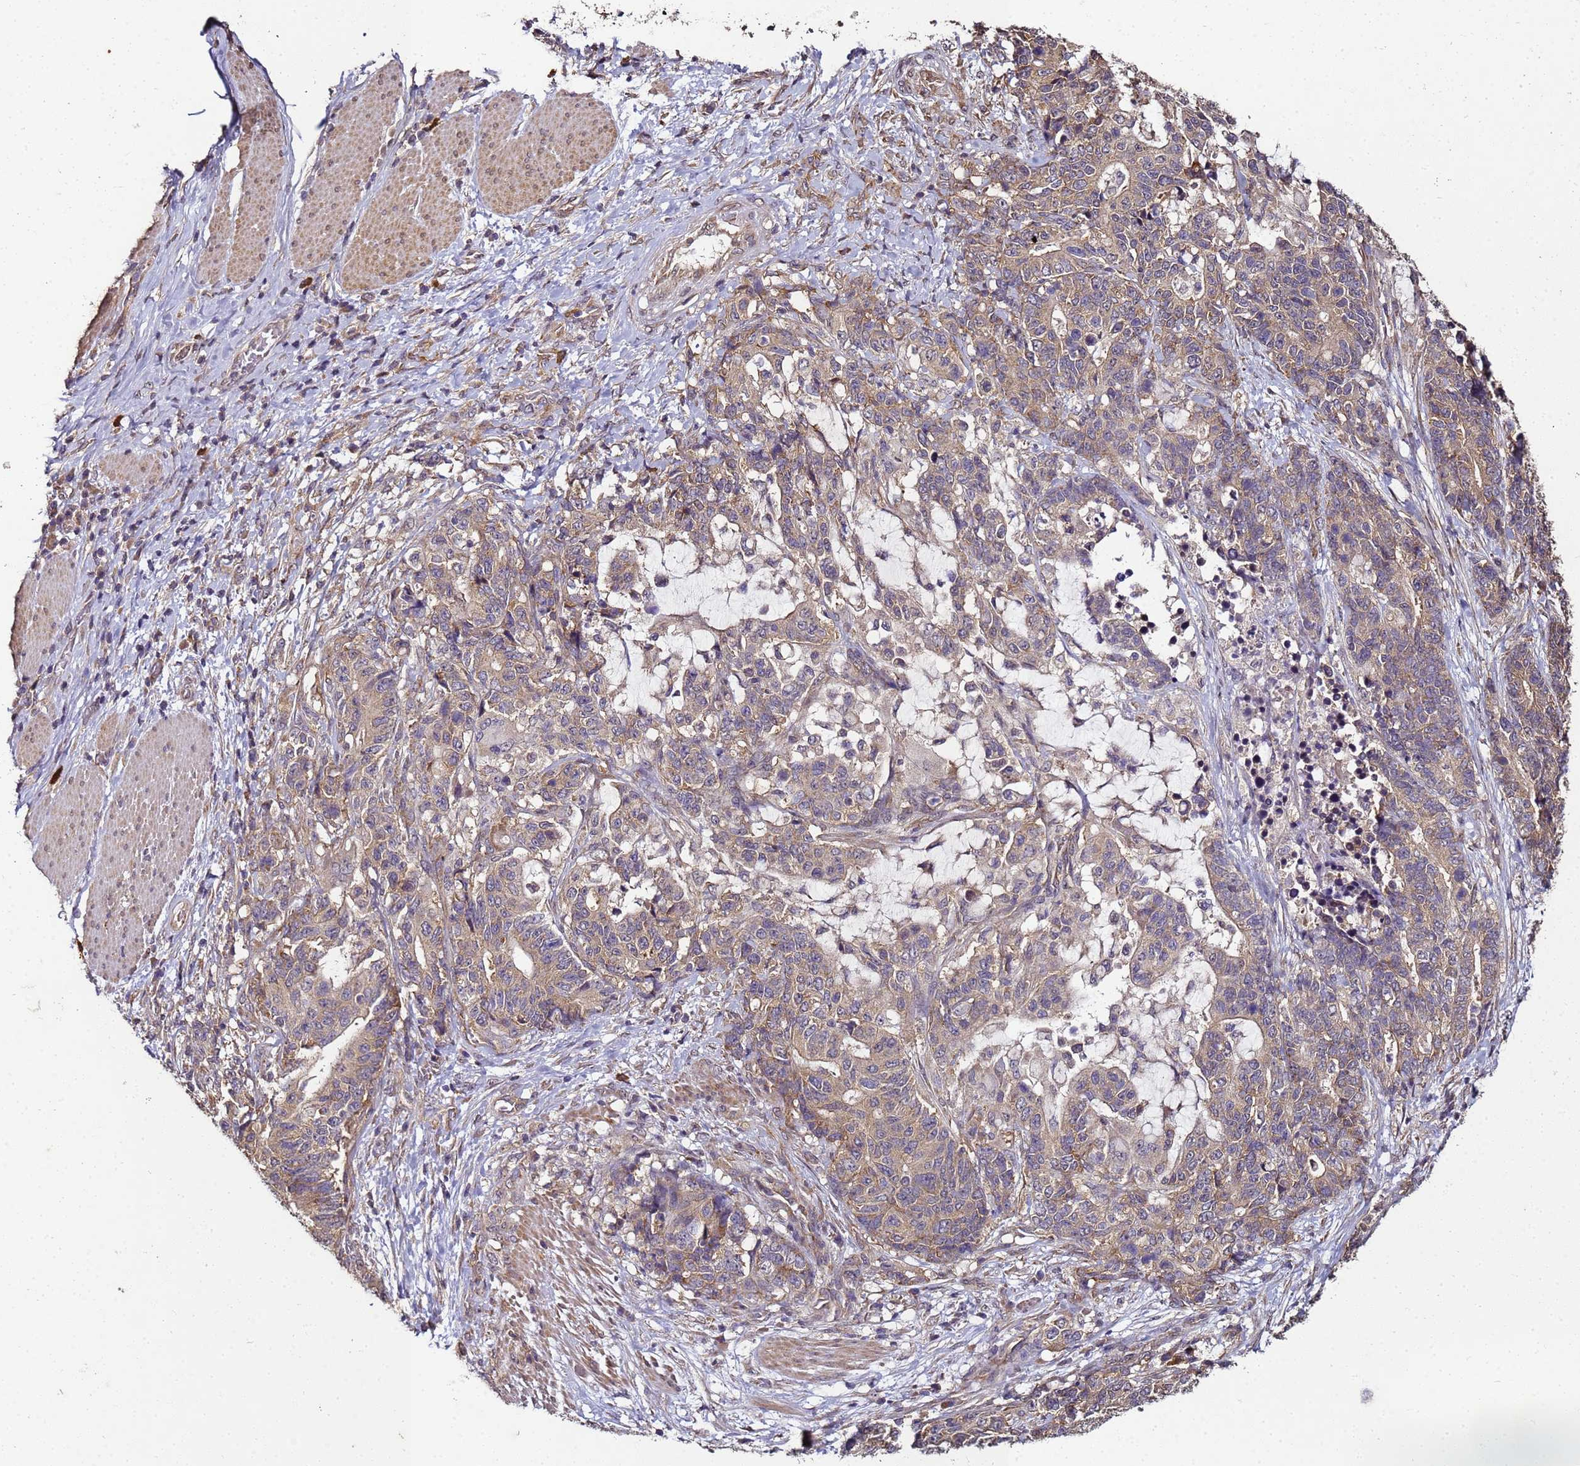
{"staining": {"intensity": "moderate", "quantity": ">75%", "location": "cytoplasmic/membranous"}, "tissue": "stomach cancer", "cell_type": "Tumor cells", "image_type": "cancer", "snomed": [{"axis": "morphology", "description": "Normal tissue, NOS"}, {"axis": "morphology", "description": "Adenocarcinoma, NOS"}, {"axis": "topography", "description": "Stomach"}], "caption": "Protein expression analysis of stomach cancer exhibits moderate cytoplasmic/membranous staining in about >75% of tumor cells.", "gene": "ANKRD17", "patient": {"sex": "female", "age": 64}}